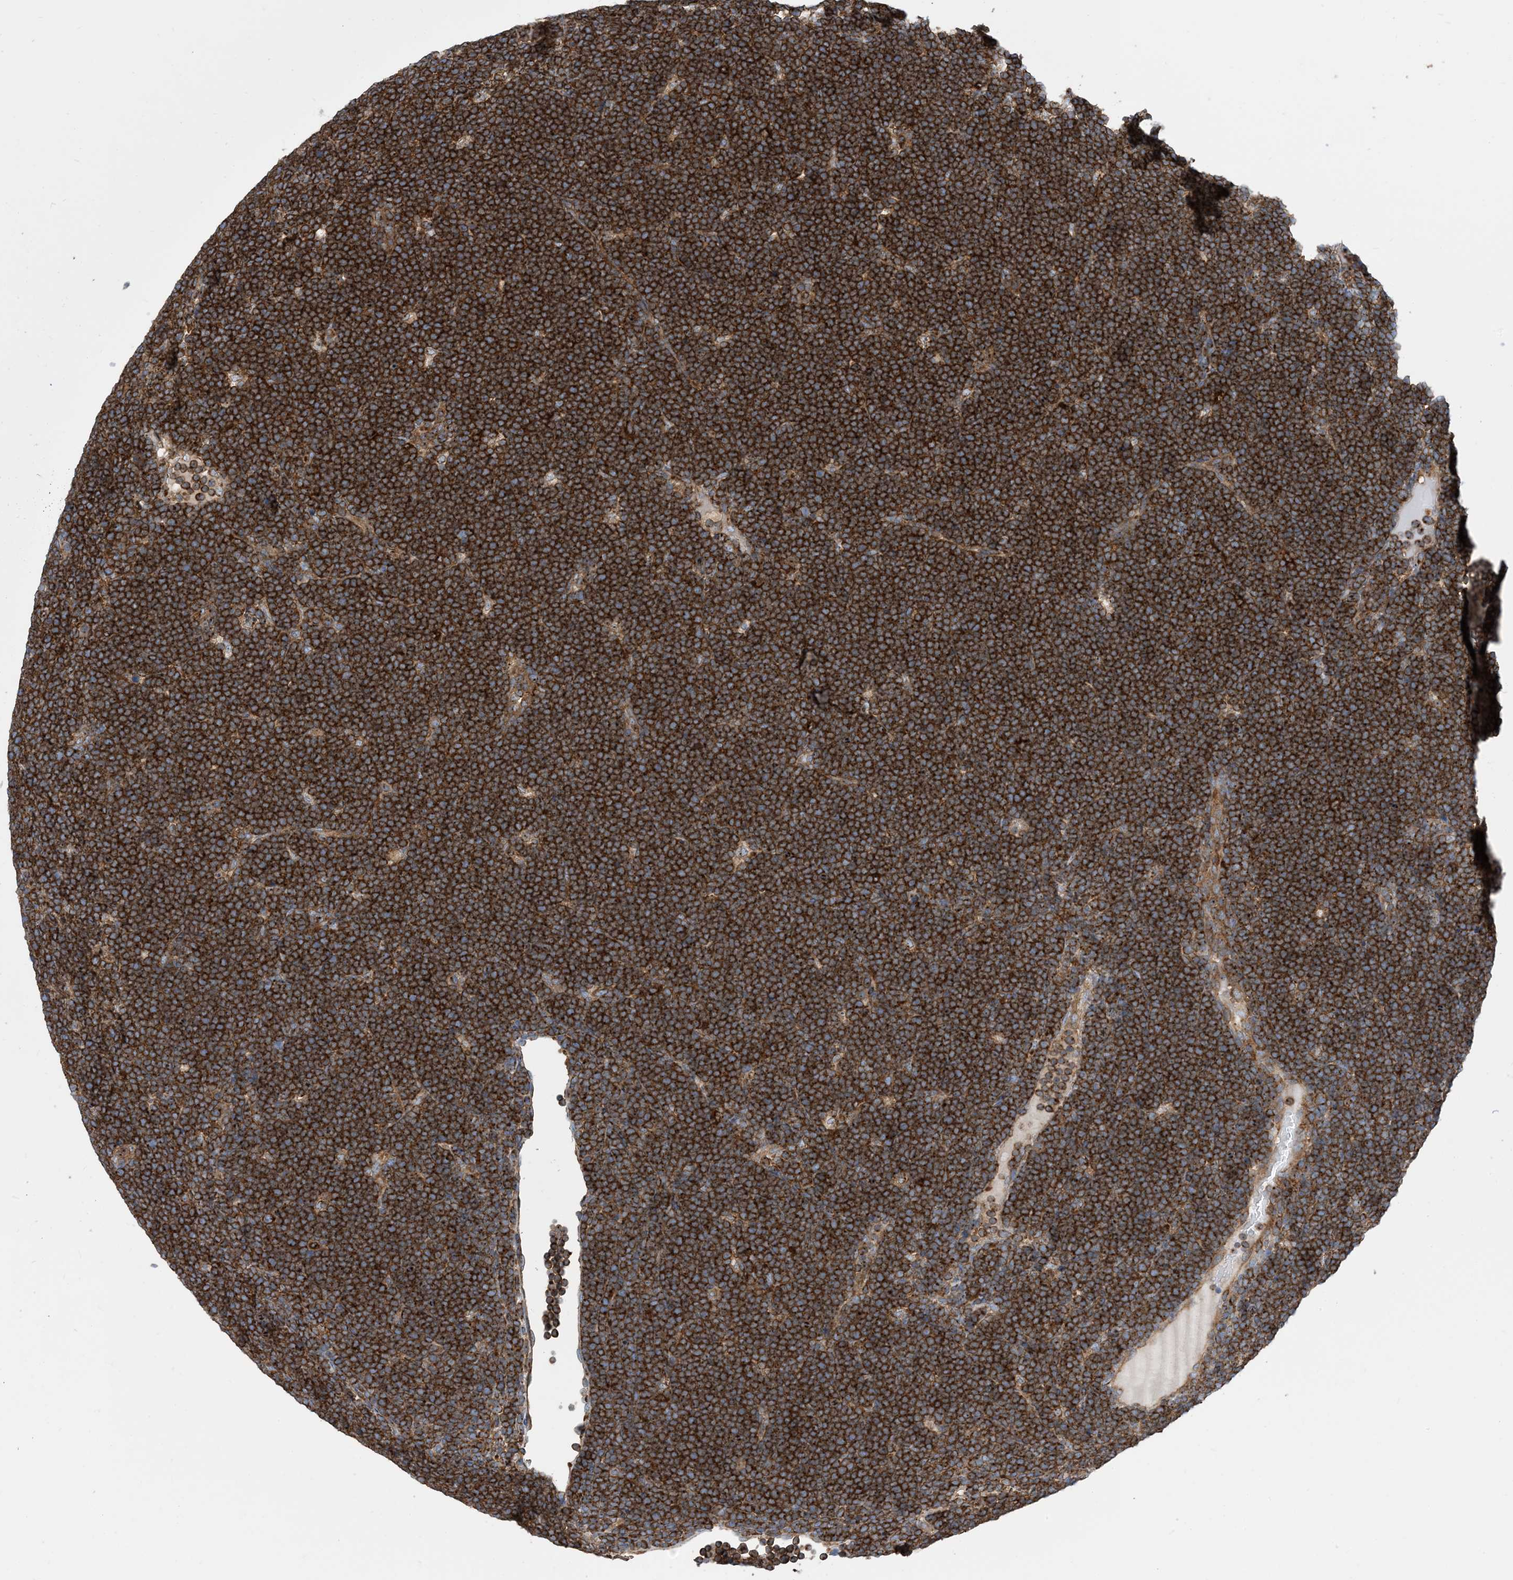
{"staining": {"intensity": "strong", "quantity": ">75%", "location": "cytoplasmic/membranous"}, "tissue": "lymphoma", "cell_type": "Tumor cells", "image_type": "cancer", "snomed": [{"axis": "morphology", "description": "Malignant lymphoma, non-Hodgkin's type, High grade"}, {"axis": "topography", "description": "Lymph node"}], "caption": "DAB (3,3'-diaminobenzidine) immunohistochemical staining of lymphoma displays strong cytoplasmic/membranous protein positivity in about >75% of tumor cells. (DAB (3,3'-diaminobenzidine) IHC with brightfield microscopy, high magnification).", "gene": "DYNC1LI1", "patient": {"sex": "male", "age": 13}}